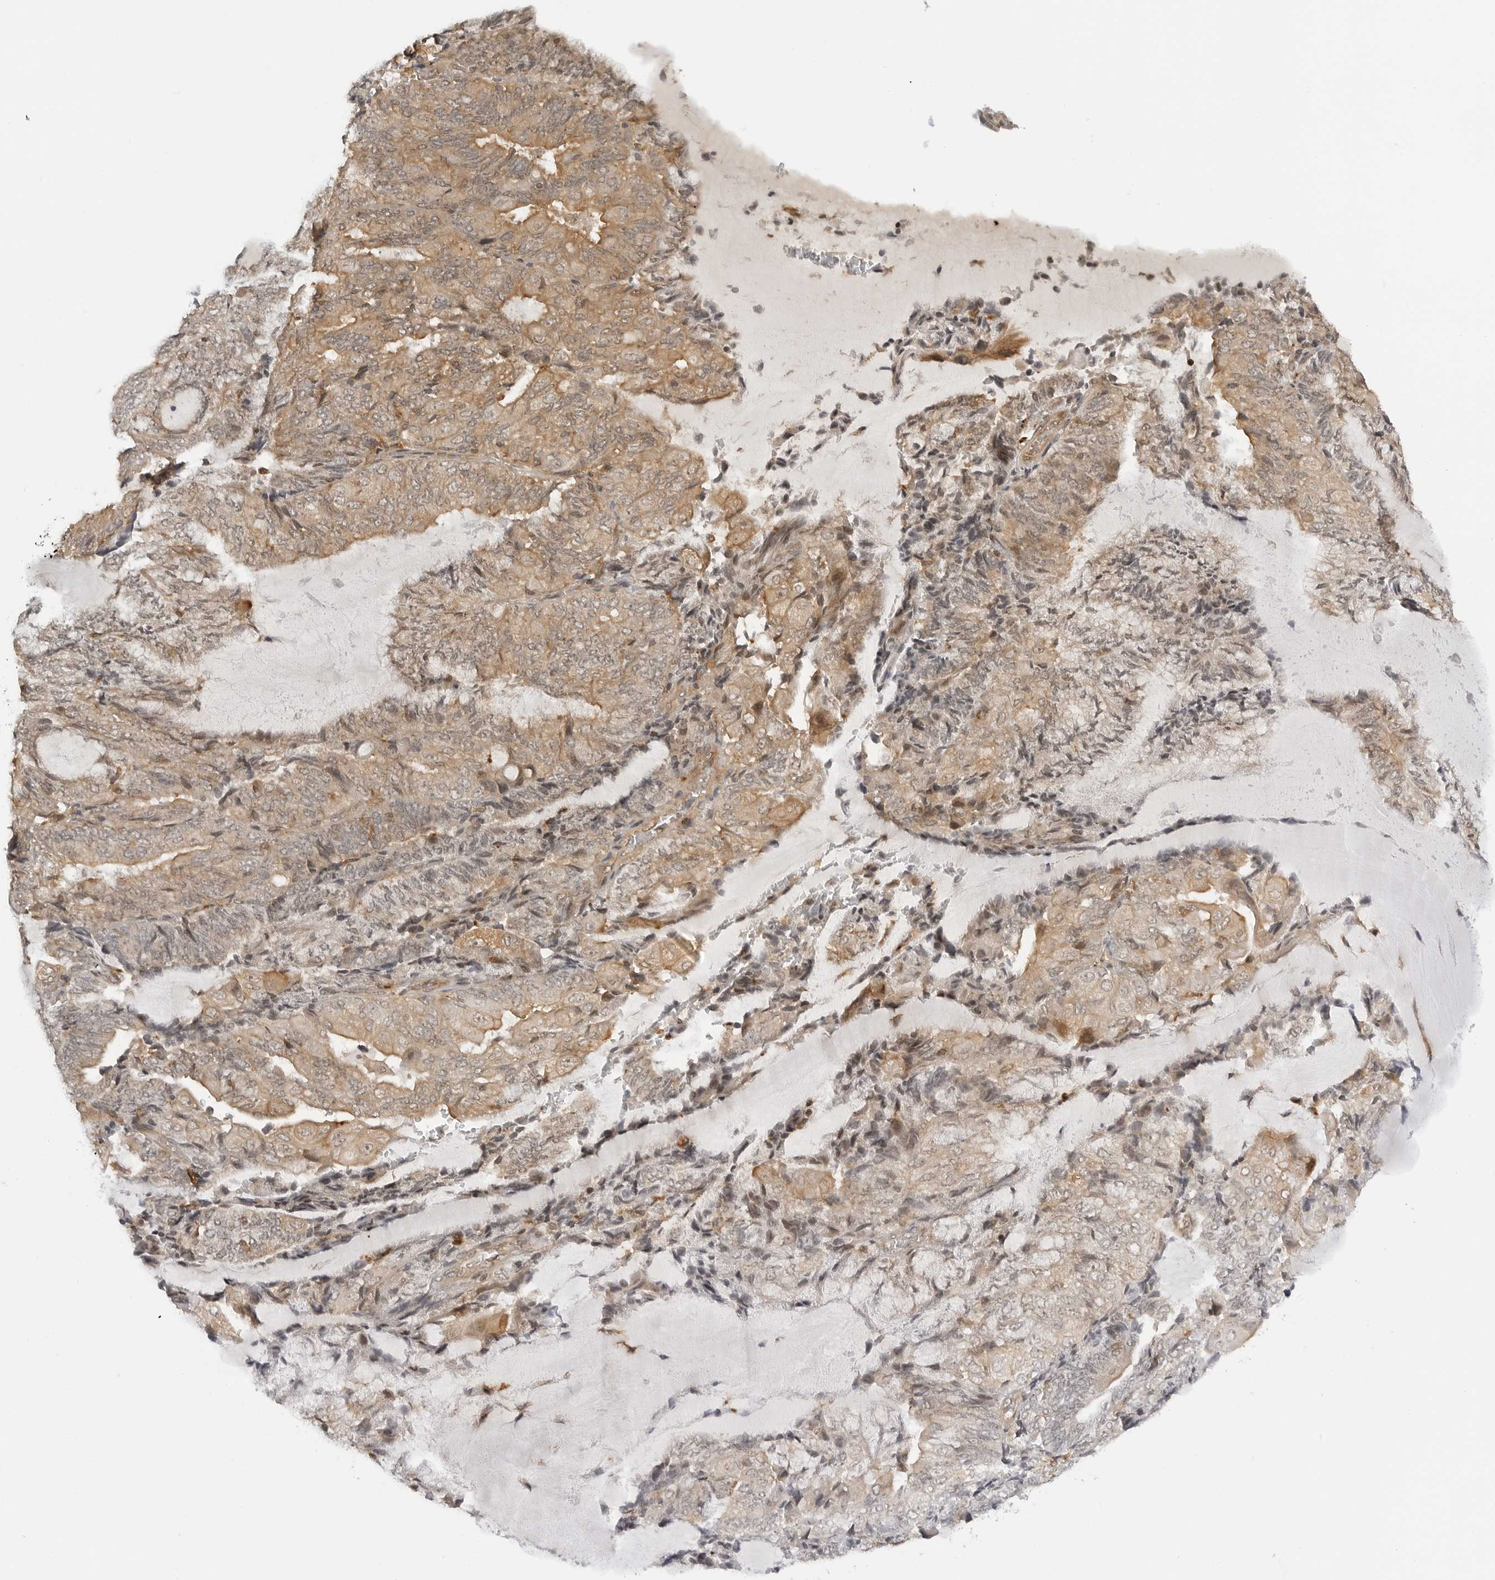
{"staining": {"intensity": "weak", "quantity": ">75%", "location": "cytoplasmic/membranous"}, "tissue": "endometrial cancer", "cell_type": "Tumor cells", "image_type": "cancer", "snomed": [{"axis": "morphology", "description": "Adenocarcinoma, NOS"}, {"axis": "topography", "description": "Endometrium"}], "caption": "Adenocarcinoma (endometrial) was stained to show a protein in brown. There is low levels of weak cytoplasmic/membranous positivity in about >75% of tumor cells.", "gene": "MAP2K5", "patient": {"sex": "female", "age": 81}}